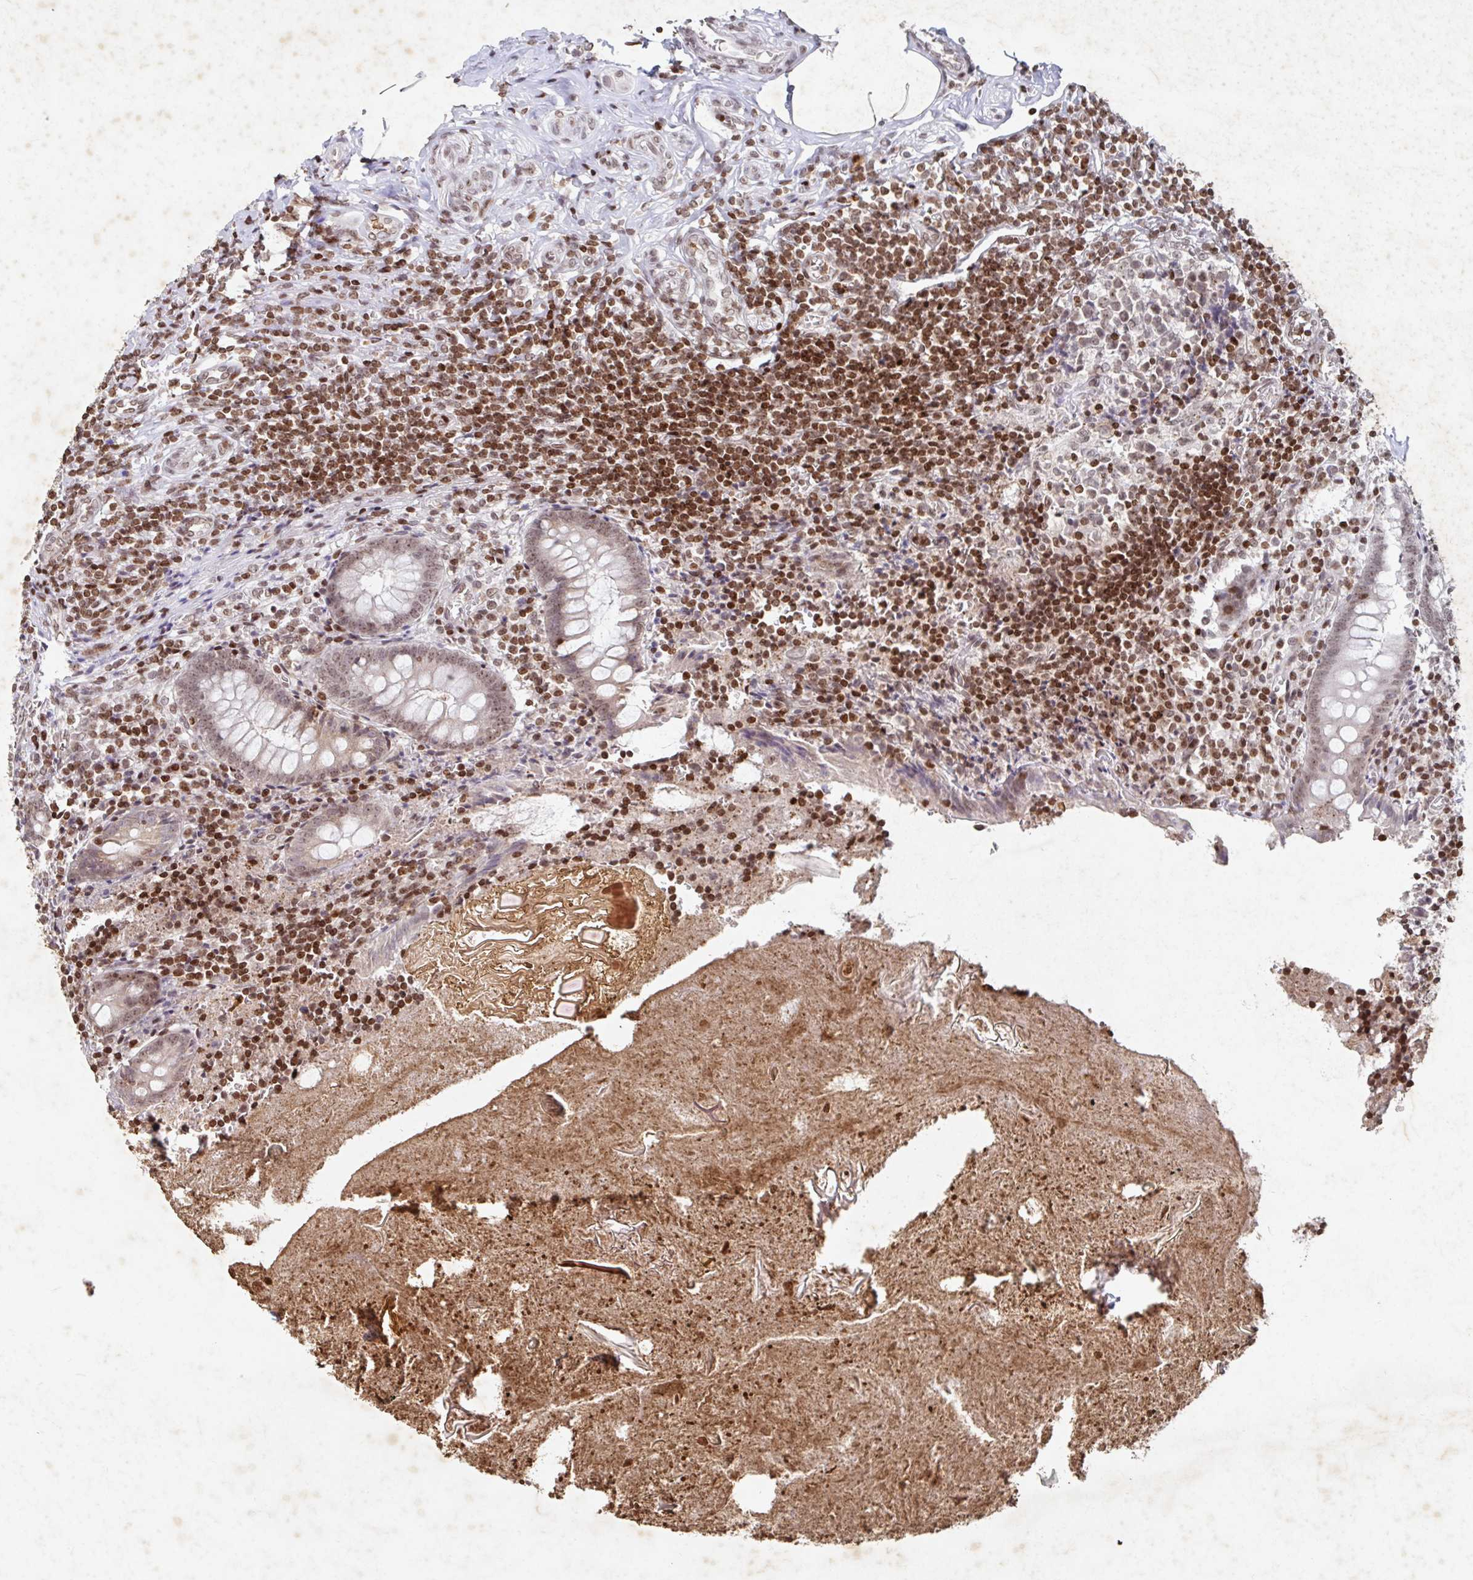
{"staining": {"intensity": "weak", "quantity": ">75%", "location": "nuclear"}, "tissue": "appendix", "cell_type": "Glandular cells", "image_type": "normal", "snomed": [{"axis": "morphology", "description": "Normal tissue, NOS"}, {"axis": "topography", "description": "Appendix"}], "caption": "Protein expression analysis of unremarkable human appendix reveals weak nuclear positivity in about >75% of glandular cells. (DAB (3,3'-diaminobenzidine) = brown stain, brightfield microscopy at high magnification).", "gene": "C19orf53", "patient": {"sex": "female", "age": 17}}